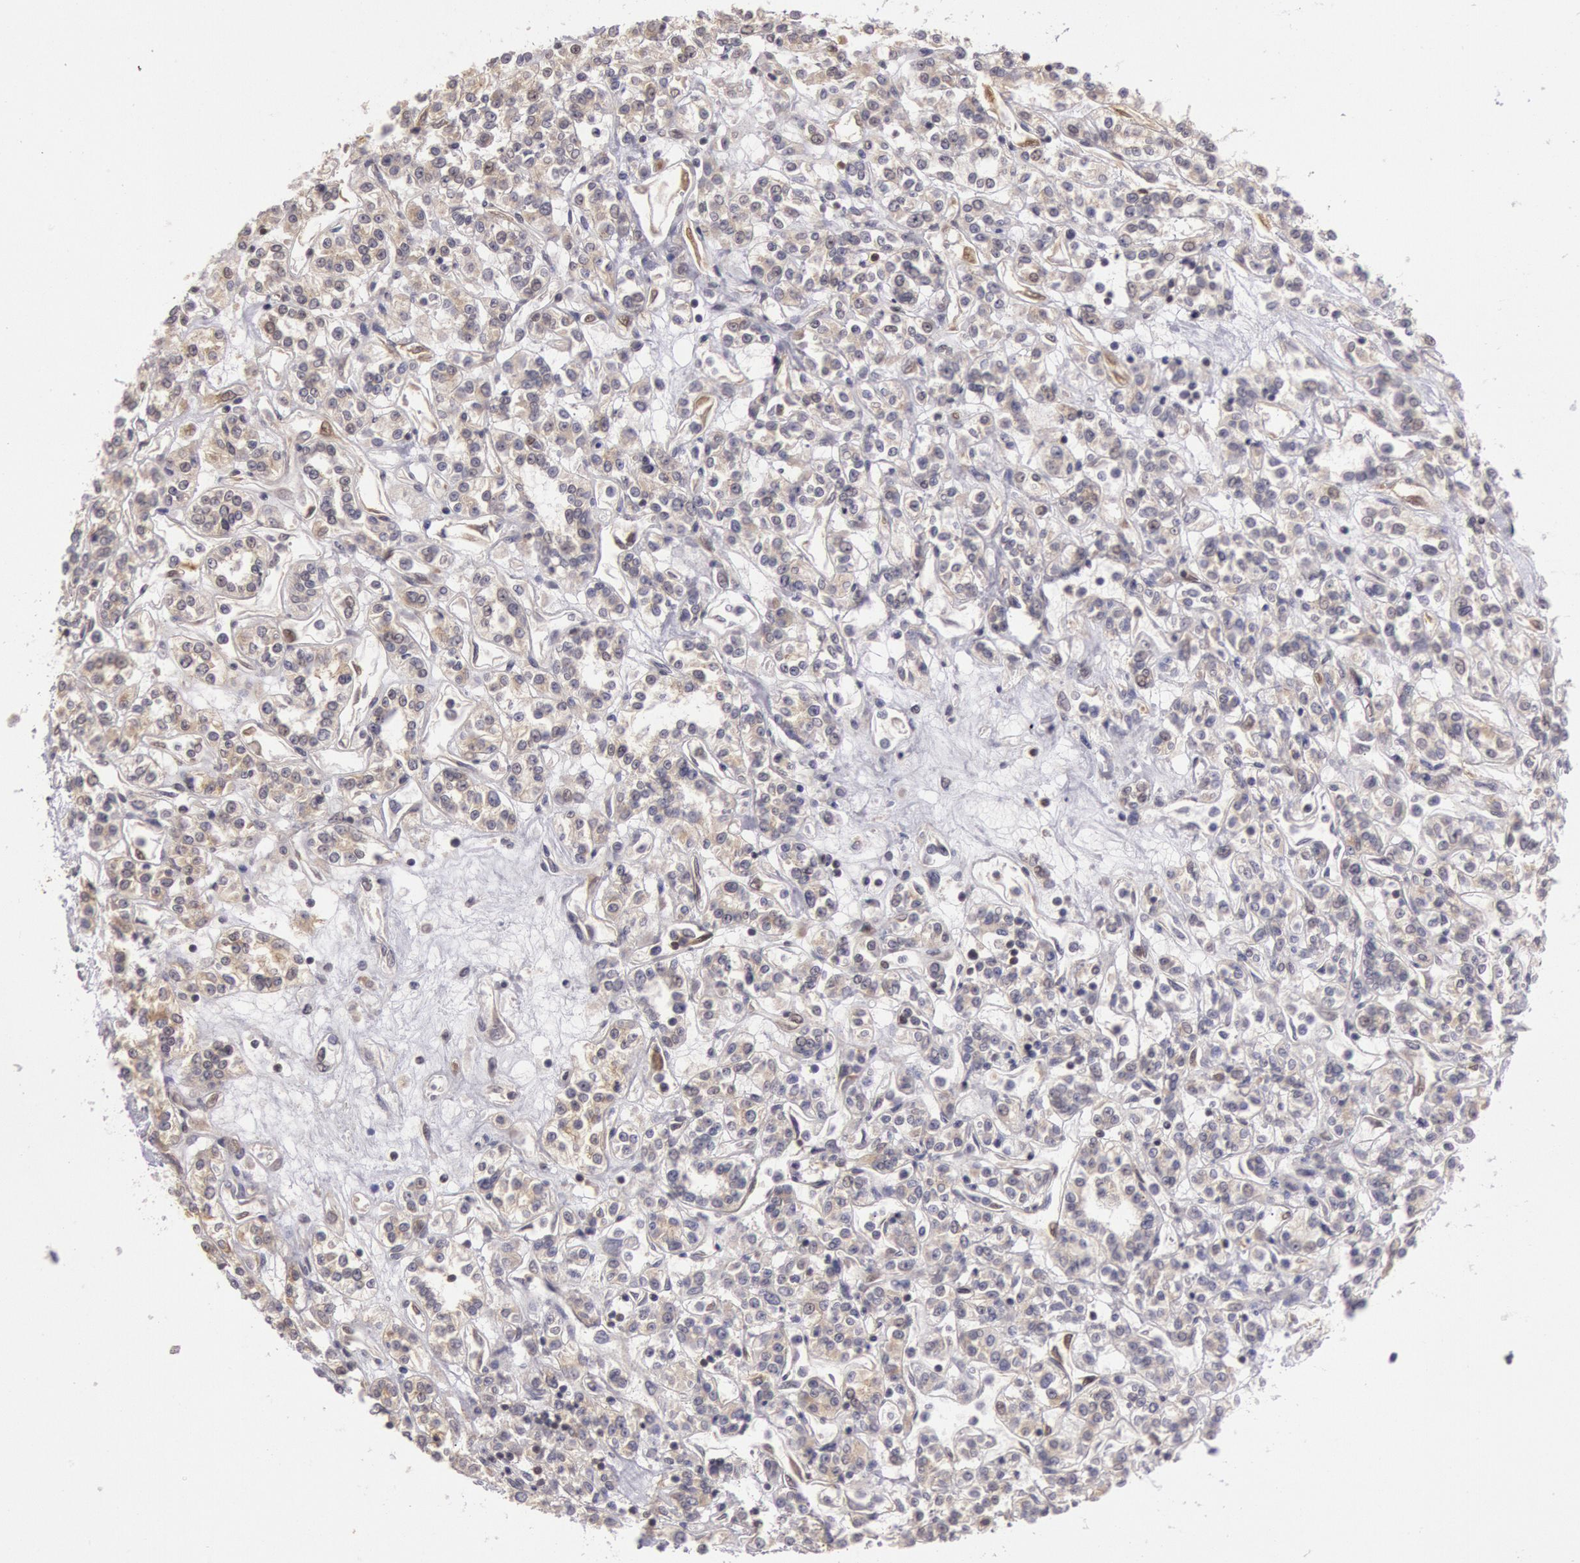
{"staining": {"intensity": "weak", "quantity": ">75%", "location": "cytoplasmic/membranous"}, "tissue": "renal cancer", "cell_type": "Tumor cells", "image_type": "cancer", "snomed": [{"axis": "morphology", "description": "Adenocarcinoma, NOS"}, {"axis": "topography", "description": "Kidney"}], "caption": "Tumor cells reveal low levels of weak cytoplasmic/membranous positivity in about >75% of cells in renal cancer.", "gene": "NMT2", "patient": {"sex": "female", "age": 76}}